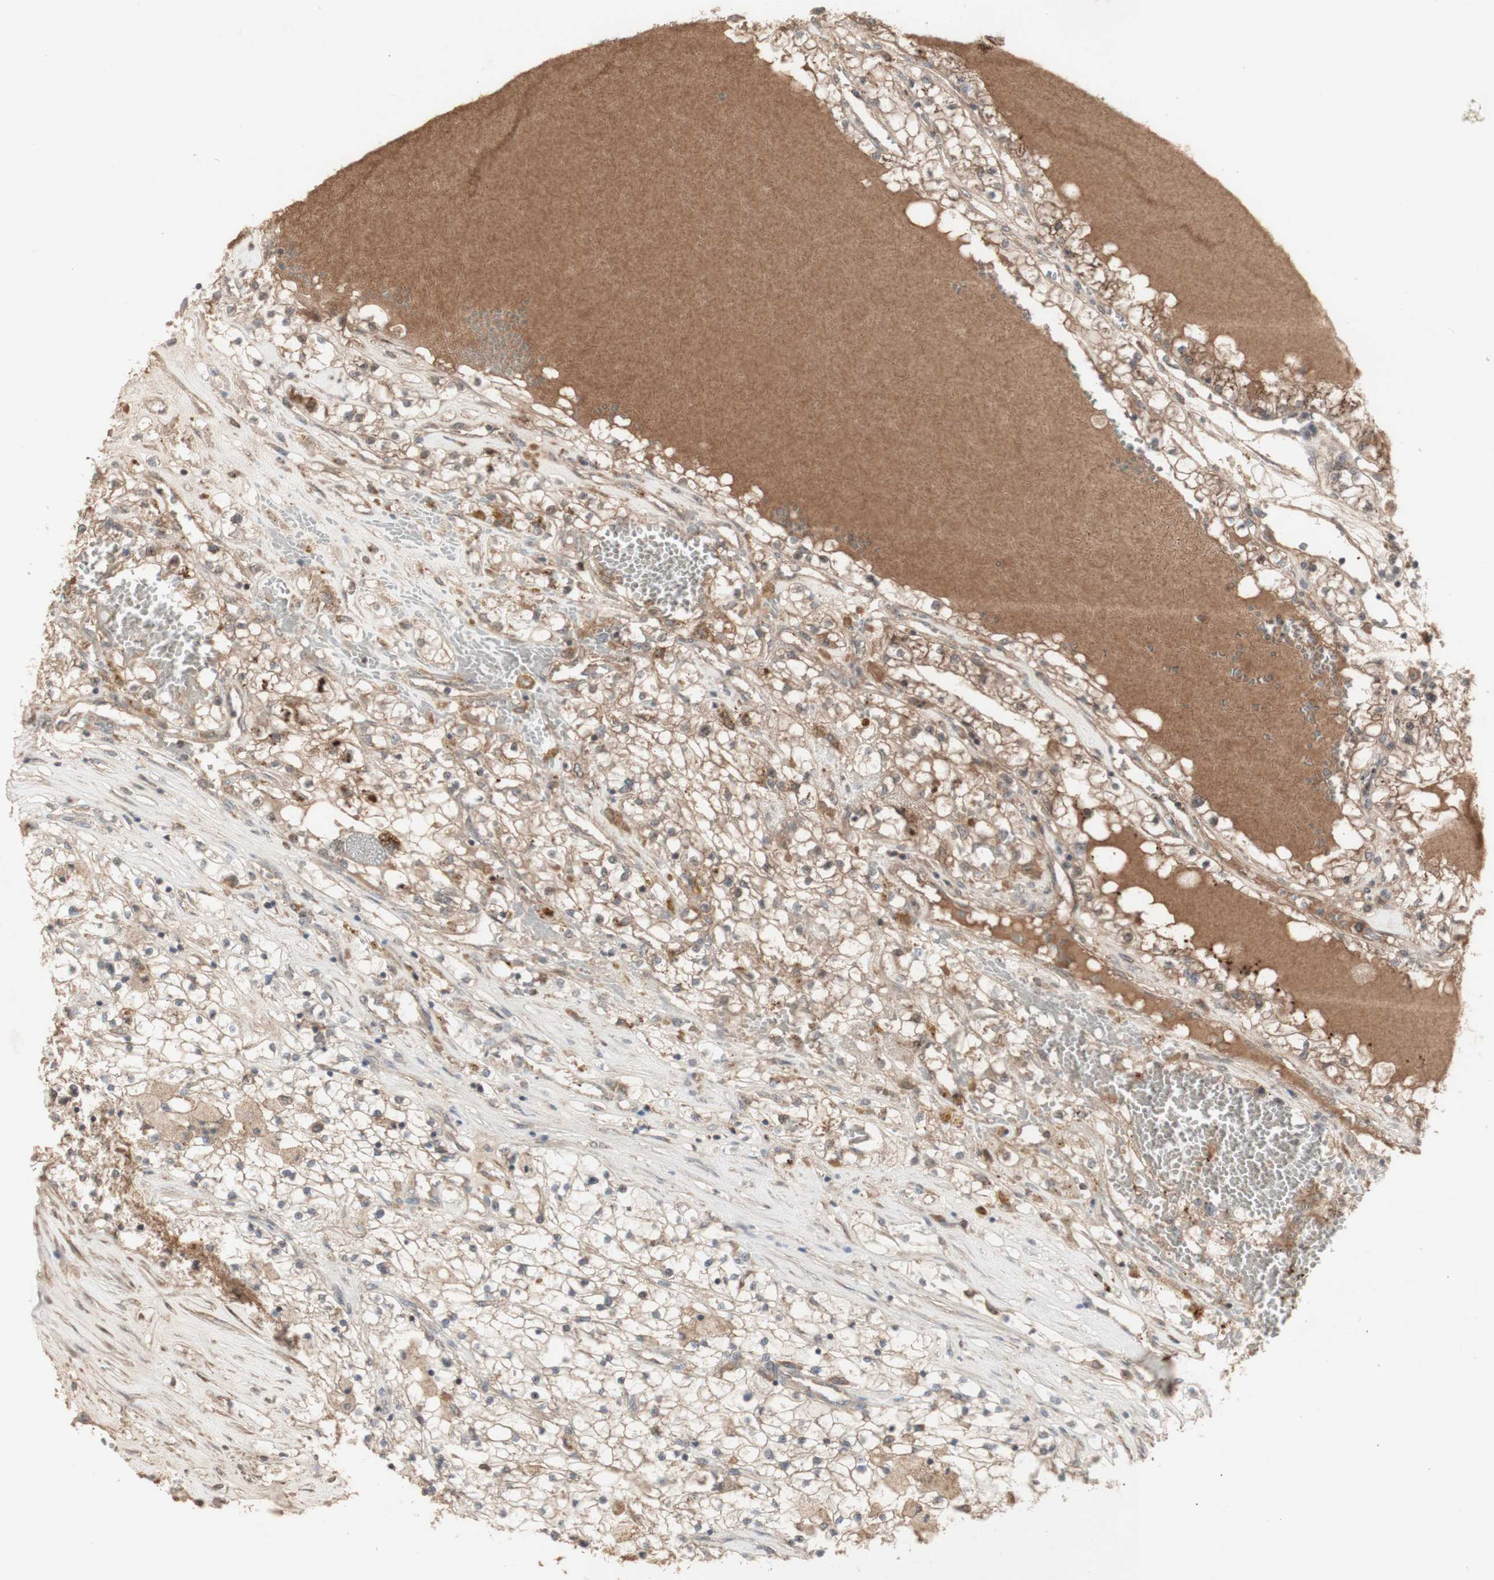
{"staining": {"intensity": "moderate", "quantity": "25%-75%", "location": "cytoplasmic/membranous"}, "tissue": "renal cancer", "cell_type": "Tumor cells", "image_type": "cancer", "snomed": [{"axis": "morphology", "description": "Adenocarcinoma, NOS"}, {"axis": "topography", "description": "Kidney"}], "caption": "About 25%-75% of tumor cells in renal adenocarcinoma reveal moderate cytoplasmic/membranous protein expression as visualized by brown immunohistochemical staining.", "gene": "ALOX12", "patient": {"sex": "male", "age": 68}}